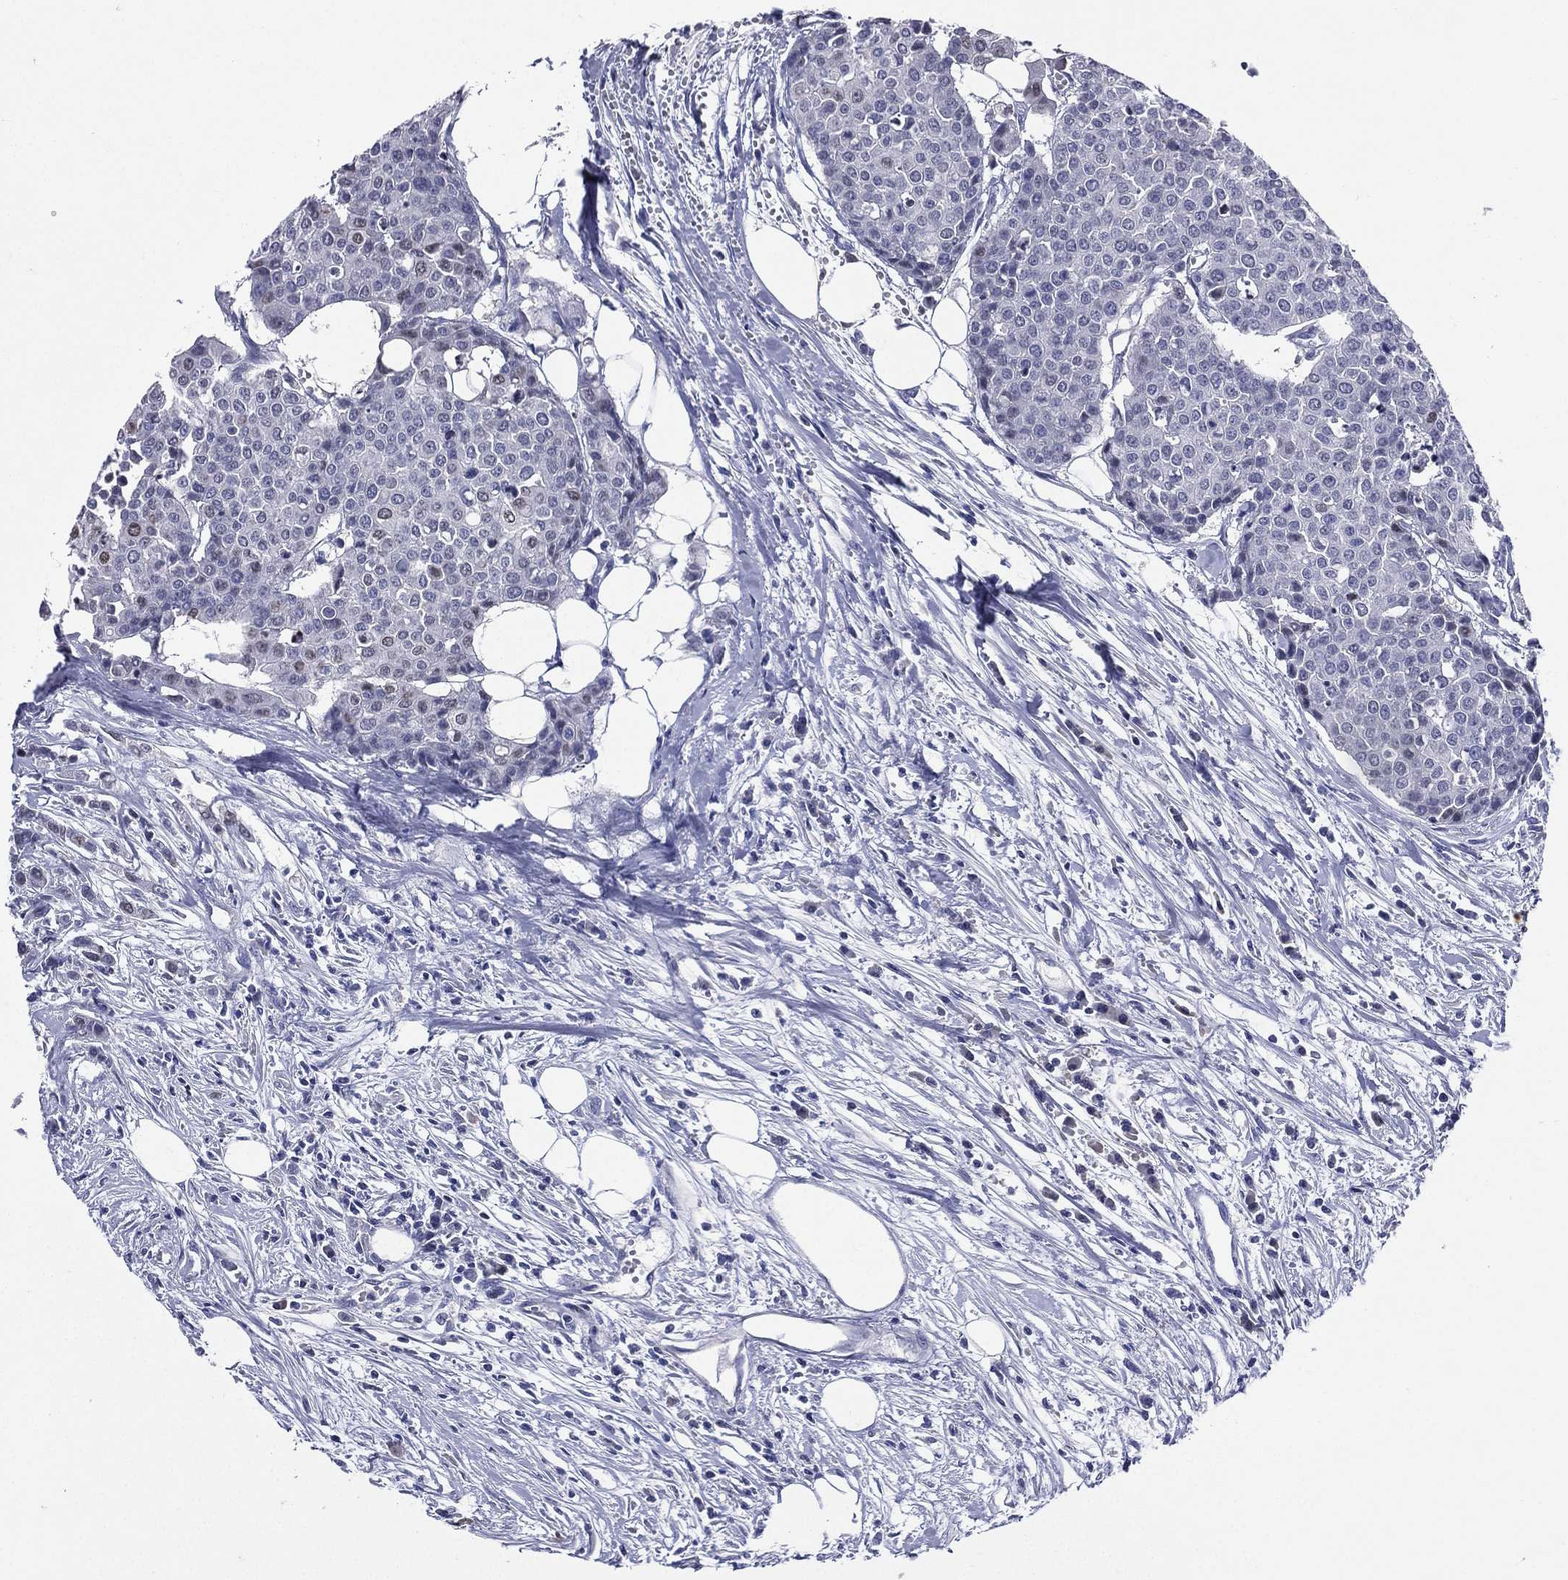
{"staining": {"intensity": "negative", "quantity": "none", "location": "none"}, "tissue": "carcinoid", "cell_type": "Tumor cells", "image_type": "cancer", "snomed": [{"axis": "morphology", "description": "Carcinoid, malignant, NOS"}, {"axis": "topography", "description": "Colon"}], "caption": "Human carcinoid stained for a protein using immunohistochemistry exhibits no expression in tumor cells.", "gene": "TGM1", "patient": {"sex": "male", "age": 81}}